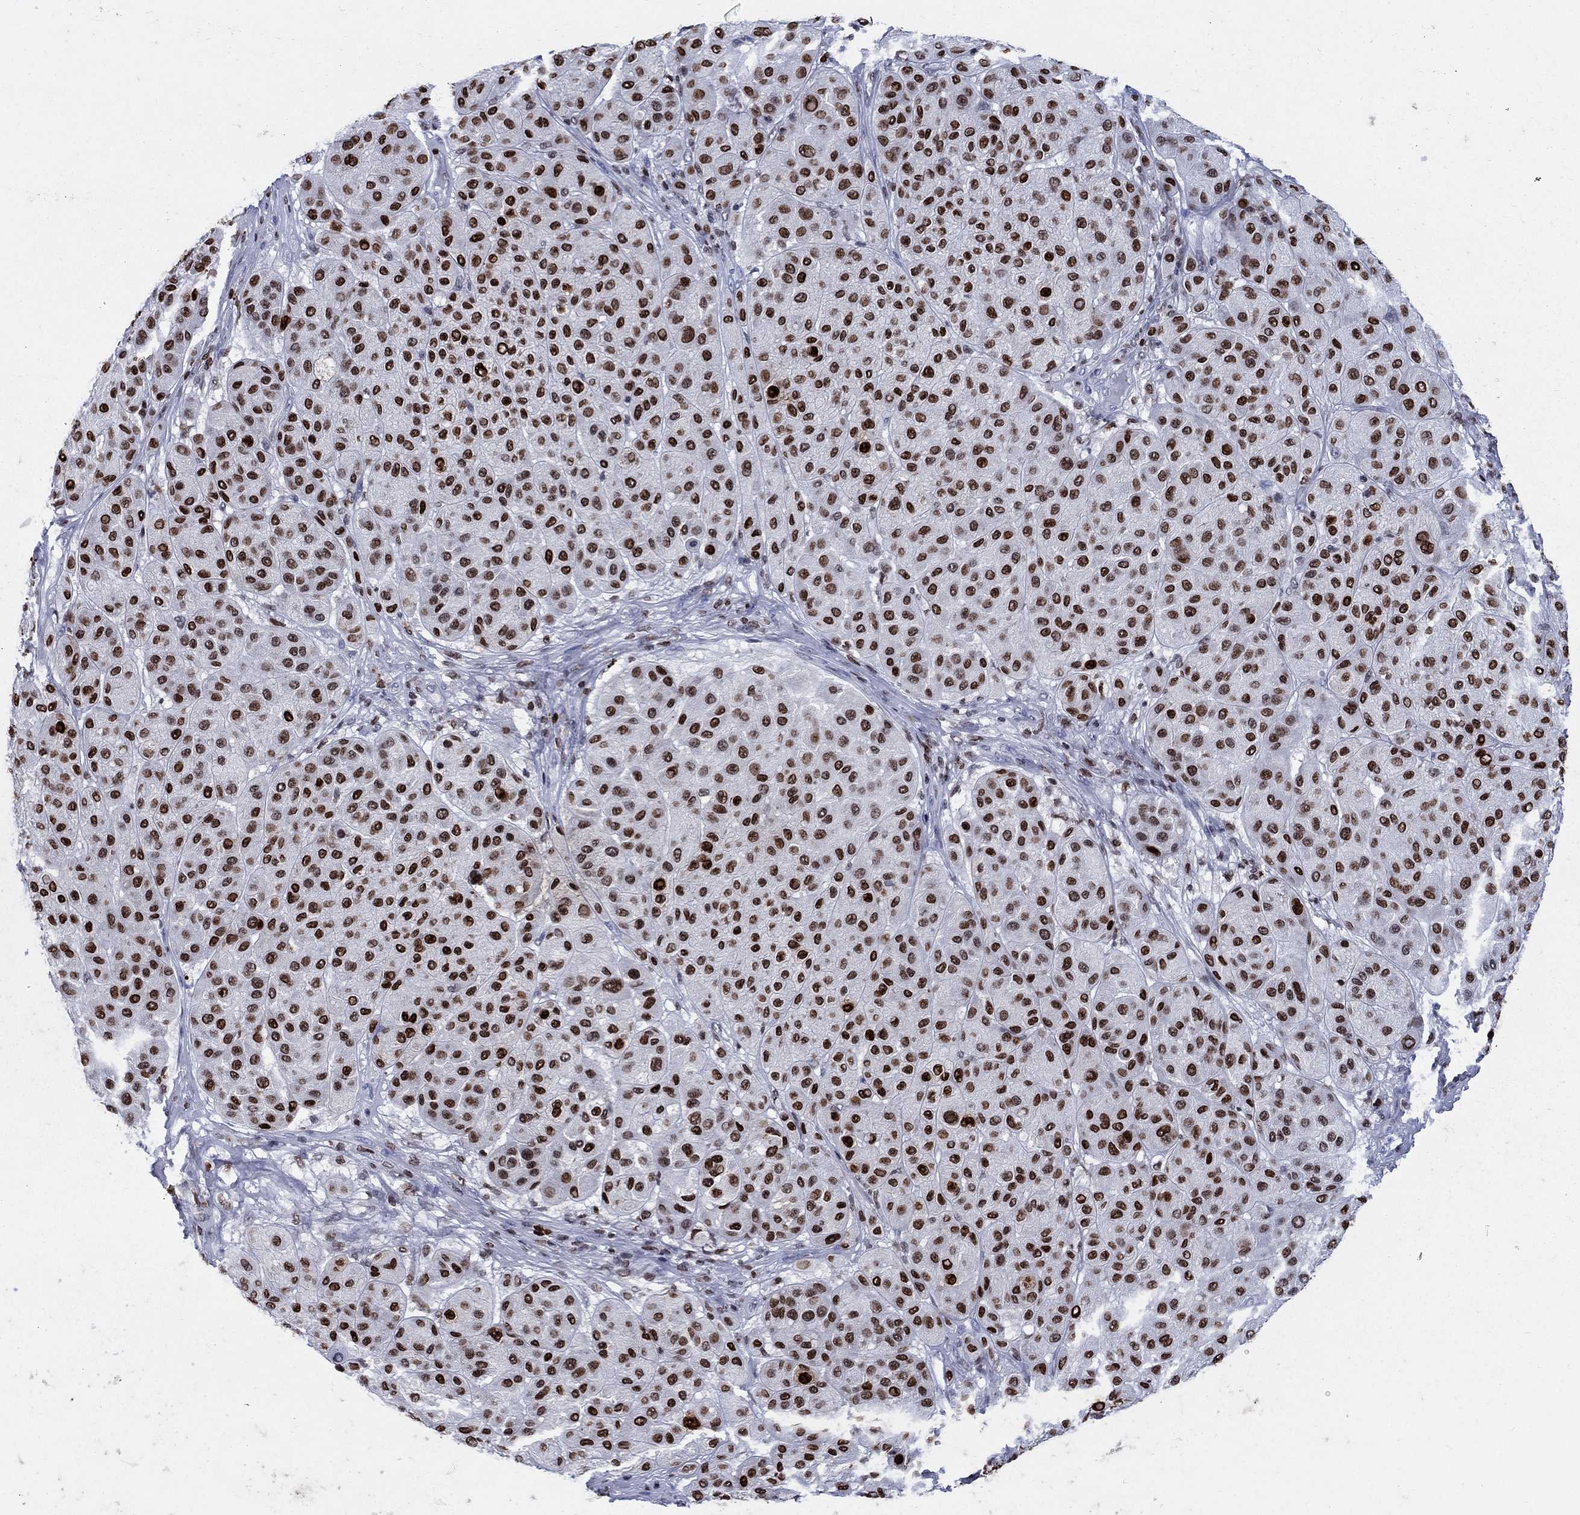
{"staining": {"intensity": "strong", "quantity": ">75%", "location": "nuclear"}, "tissue": "melanoma", "cell_type": "Tumor cells", "image_type": "cancer", "snomed": [{"axis": "morphology", "description": "Malignant melanoma, Metastatic site"}, {"axis": "topography", "description": "Smooth muscle"}], "caption": "Immunohistochemistry micrograph of neoplastic tissue: malignant melanoma (metastatic site) stained using immunohistochemistry (IHC) demonstrates high levels of strong protein expression localized specifically in the nuclear of tumor cells, appearing as a nuclear brown color.", "gene": "HMGA1", "patient": {"sex": "male", "age": 41}}